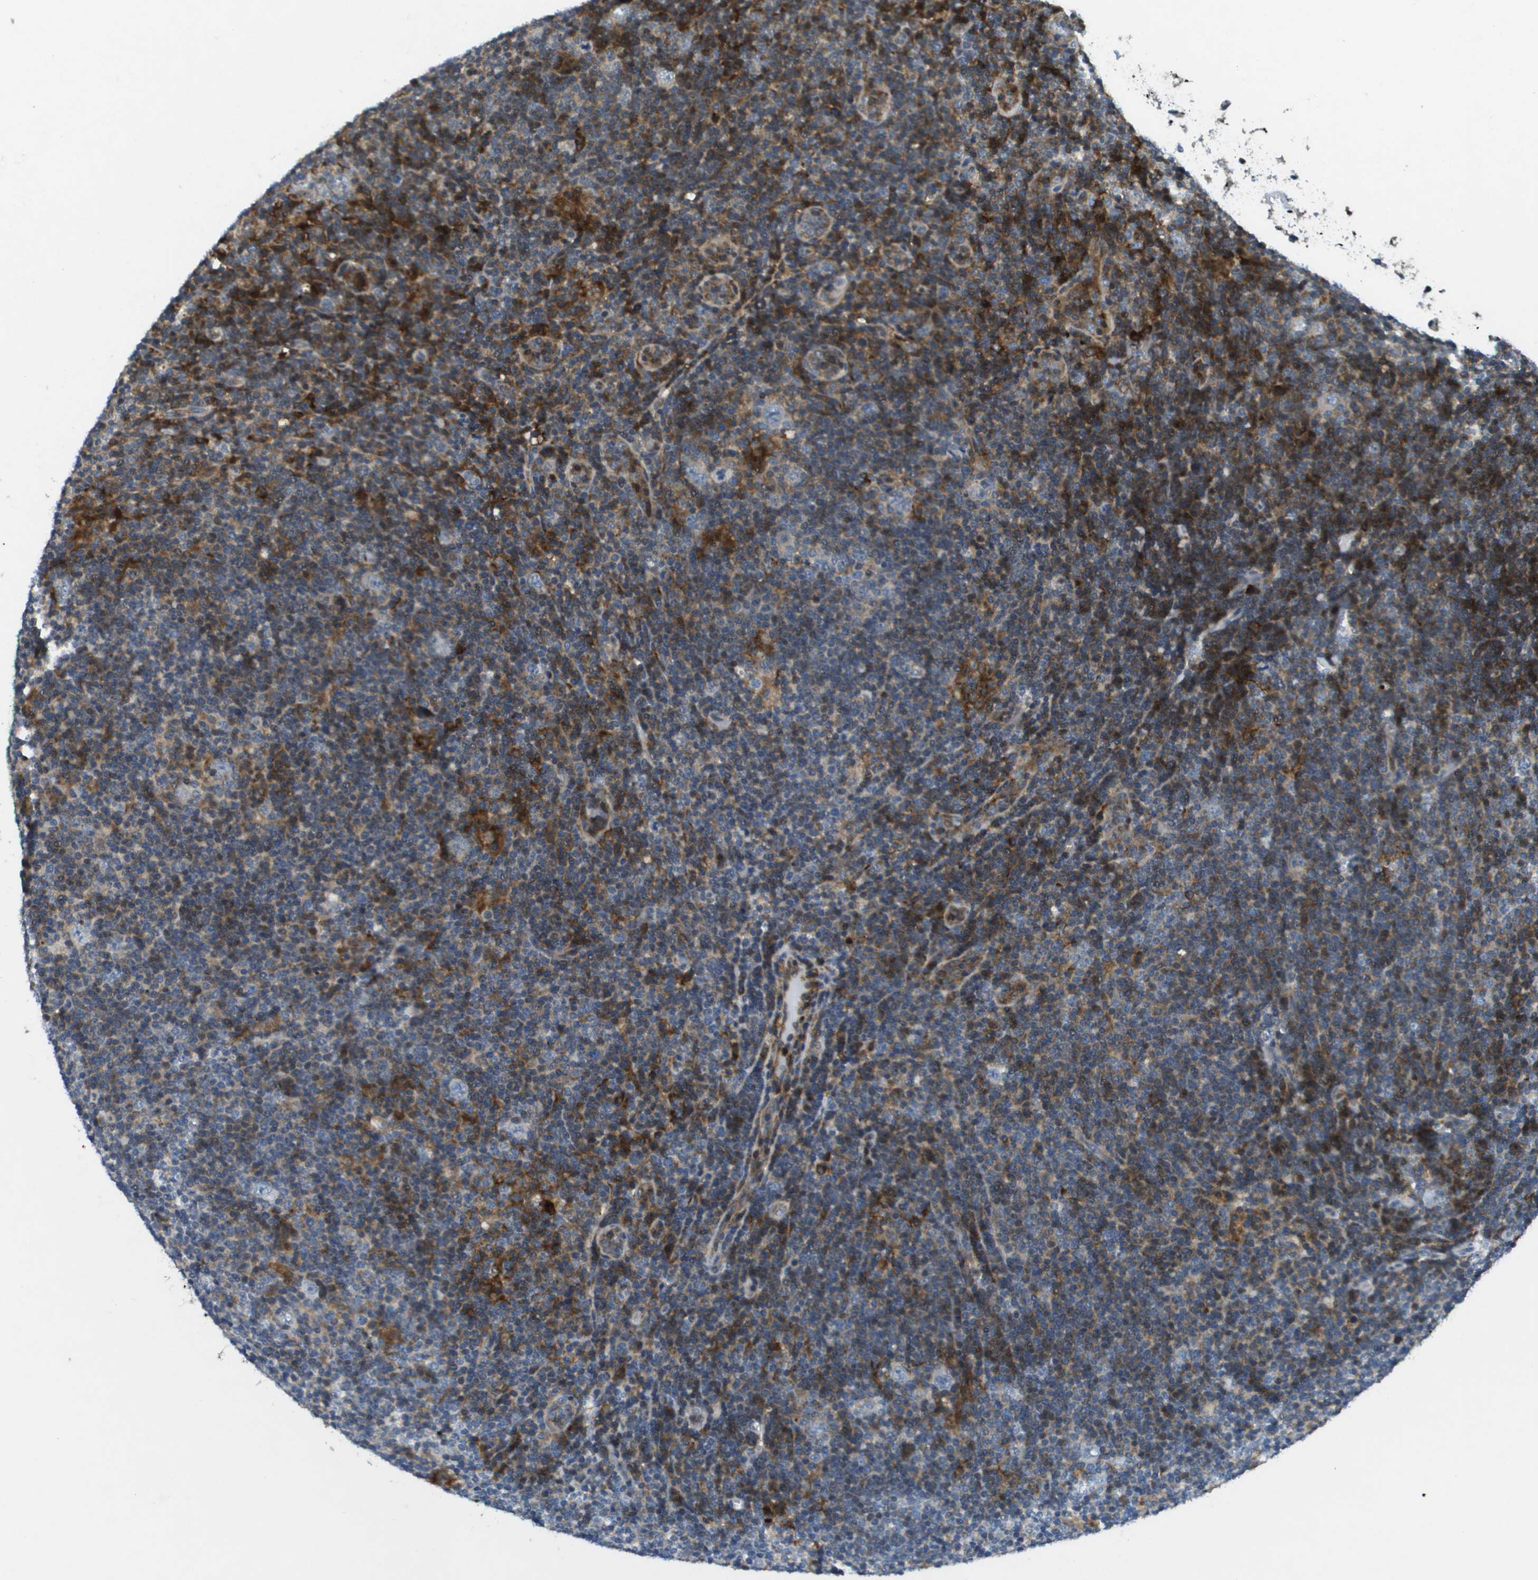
{"staining": {"intensity": "weak", "quantity": "<25%", "location": "cytoplasmic/membranous"}, "tissue": "lymphoma", "cell_type": "Tumor cells", "image_type": "cancer", "snomed": [{"axis": "morphology", "description": "Hodgkin's disease, NOS"}, {"axis": "topography", "description": "Lymph node"}], "caption": "Tumor cells are negative for protein expression in human Hodgkin's disease. Brightfield microscopy of immunohistochemistry stained with DAB (brown) and hematoxylin (blue), captured at high magnification.", "gene": "SCN4B", "patient": {"sex": "female", "age": 57}}